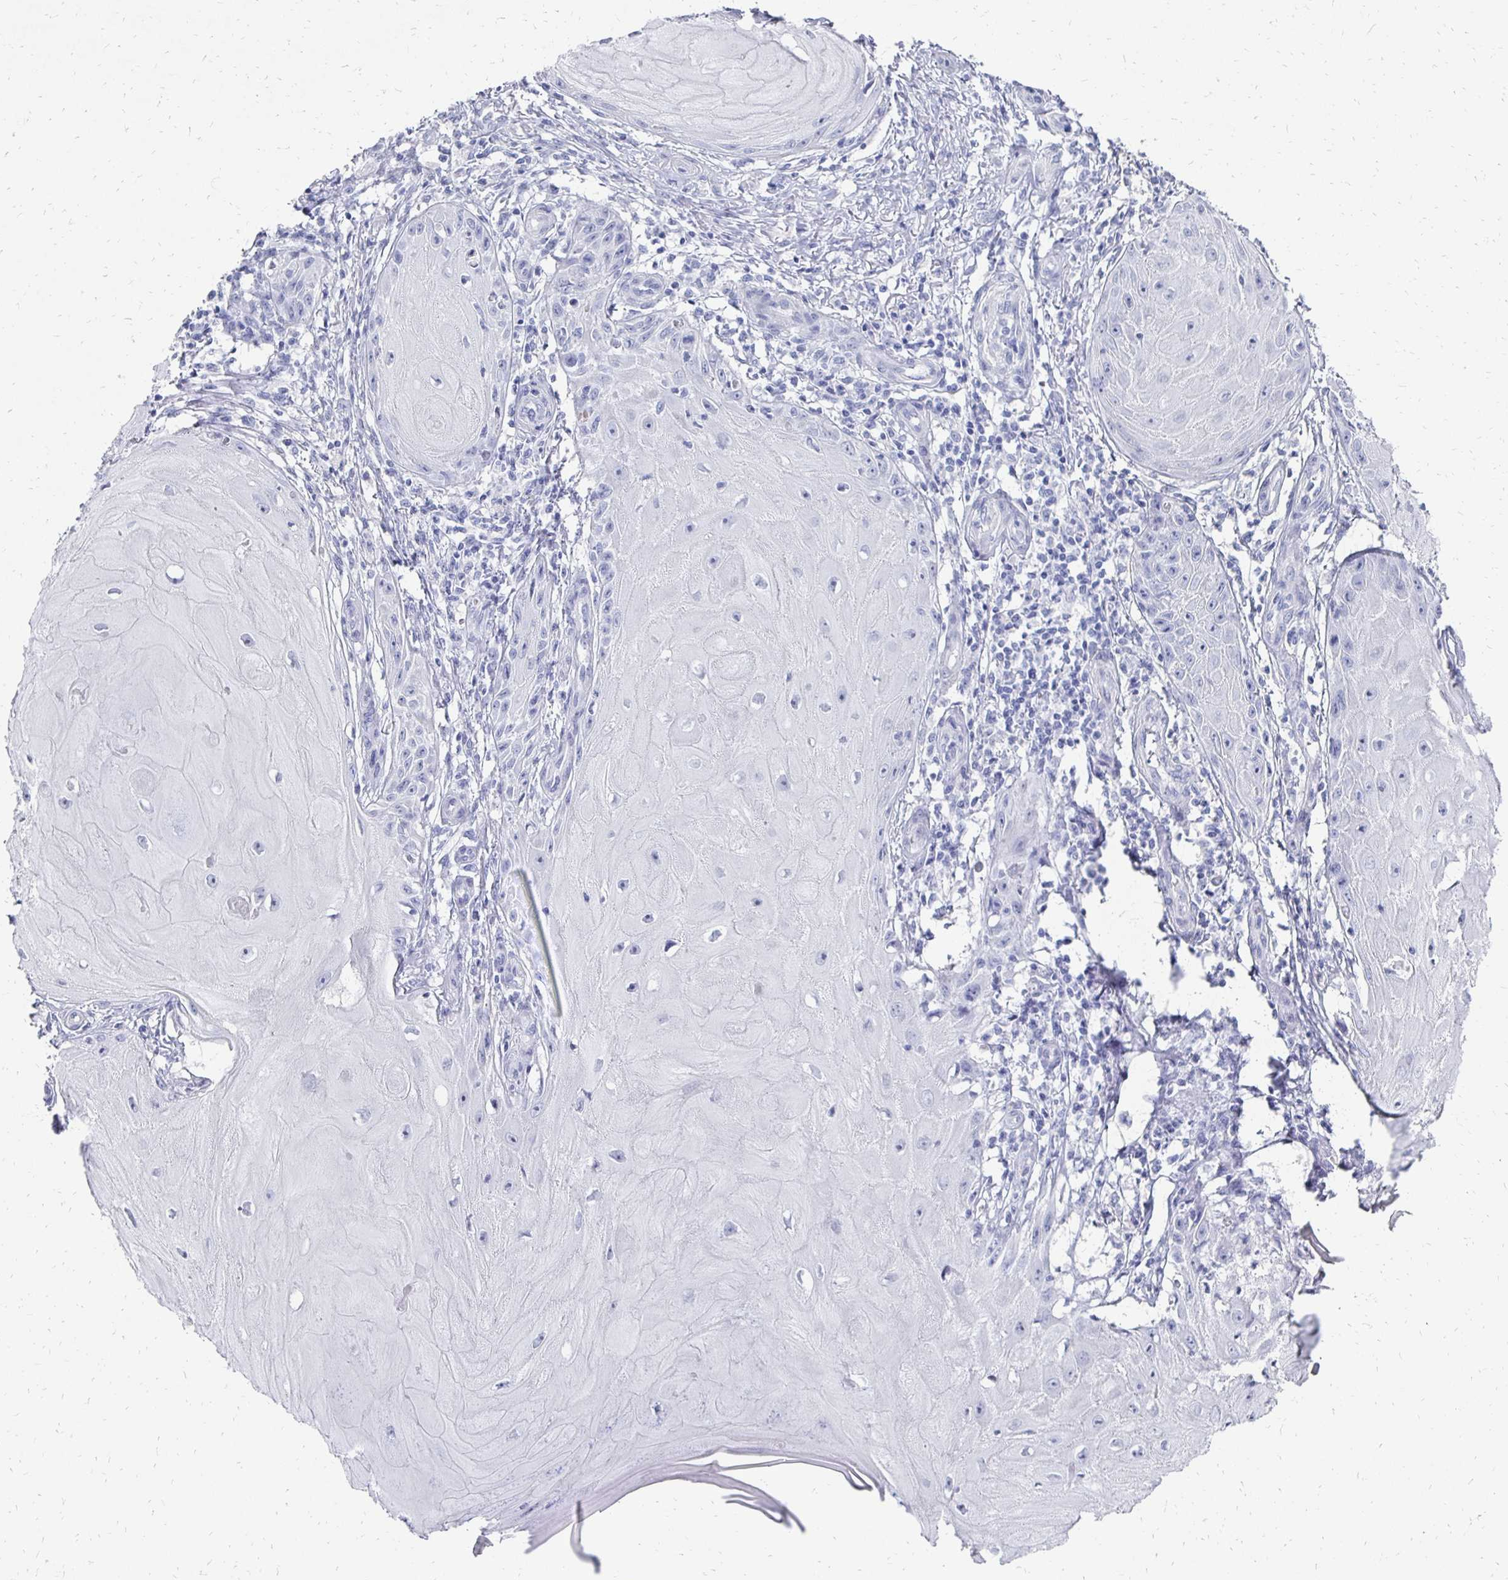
{"staining": {"intensity": "negative", "quantity": "none", "location": "none"}, "tissue": "skin cancer", "cell_type": "Tumor cells", "image_type": "cancer", "snomed": [{"axis": "morphology", "description": "Squamous cell carcinoma, NOS"}, {"axis": "topography", "description": "Skin"}], "caption": "Tumor cells are negative for brown protein staining in skin squamous cell carcinoma.", "gene": "SYCP3", "patient": {"sex": "female", "age": 77}}